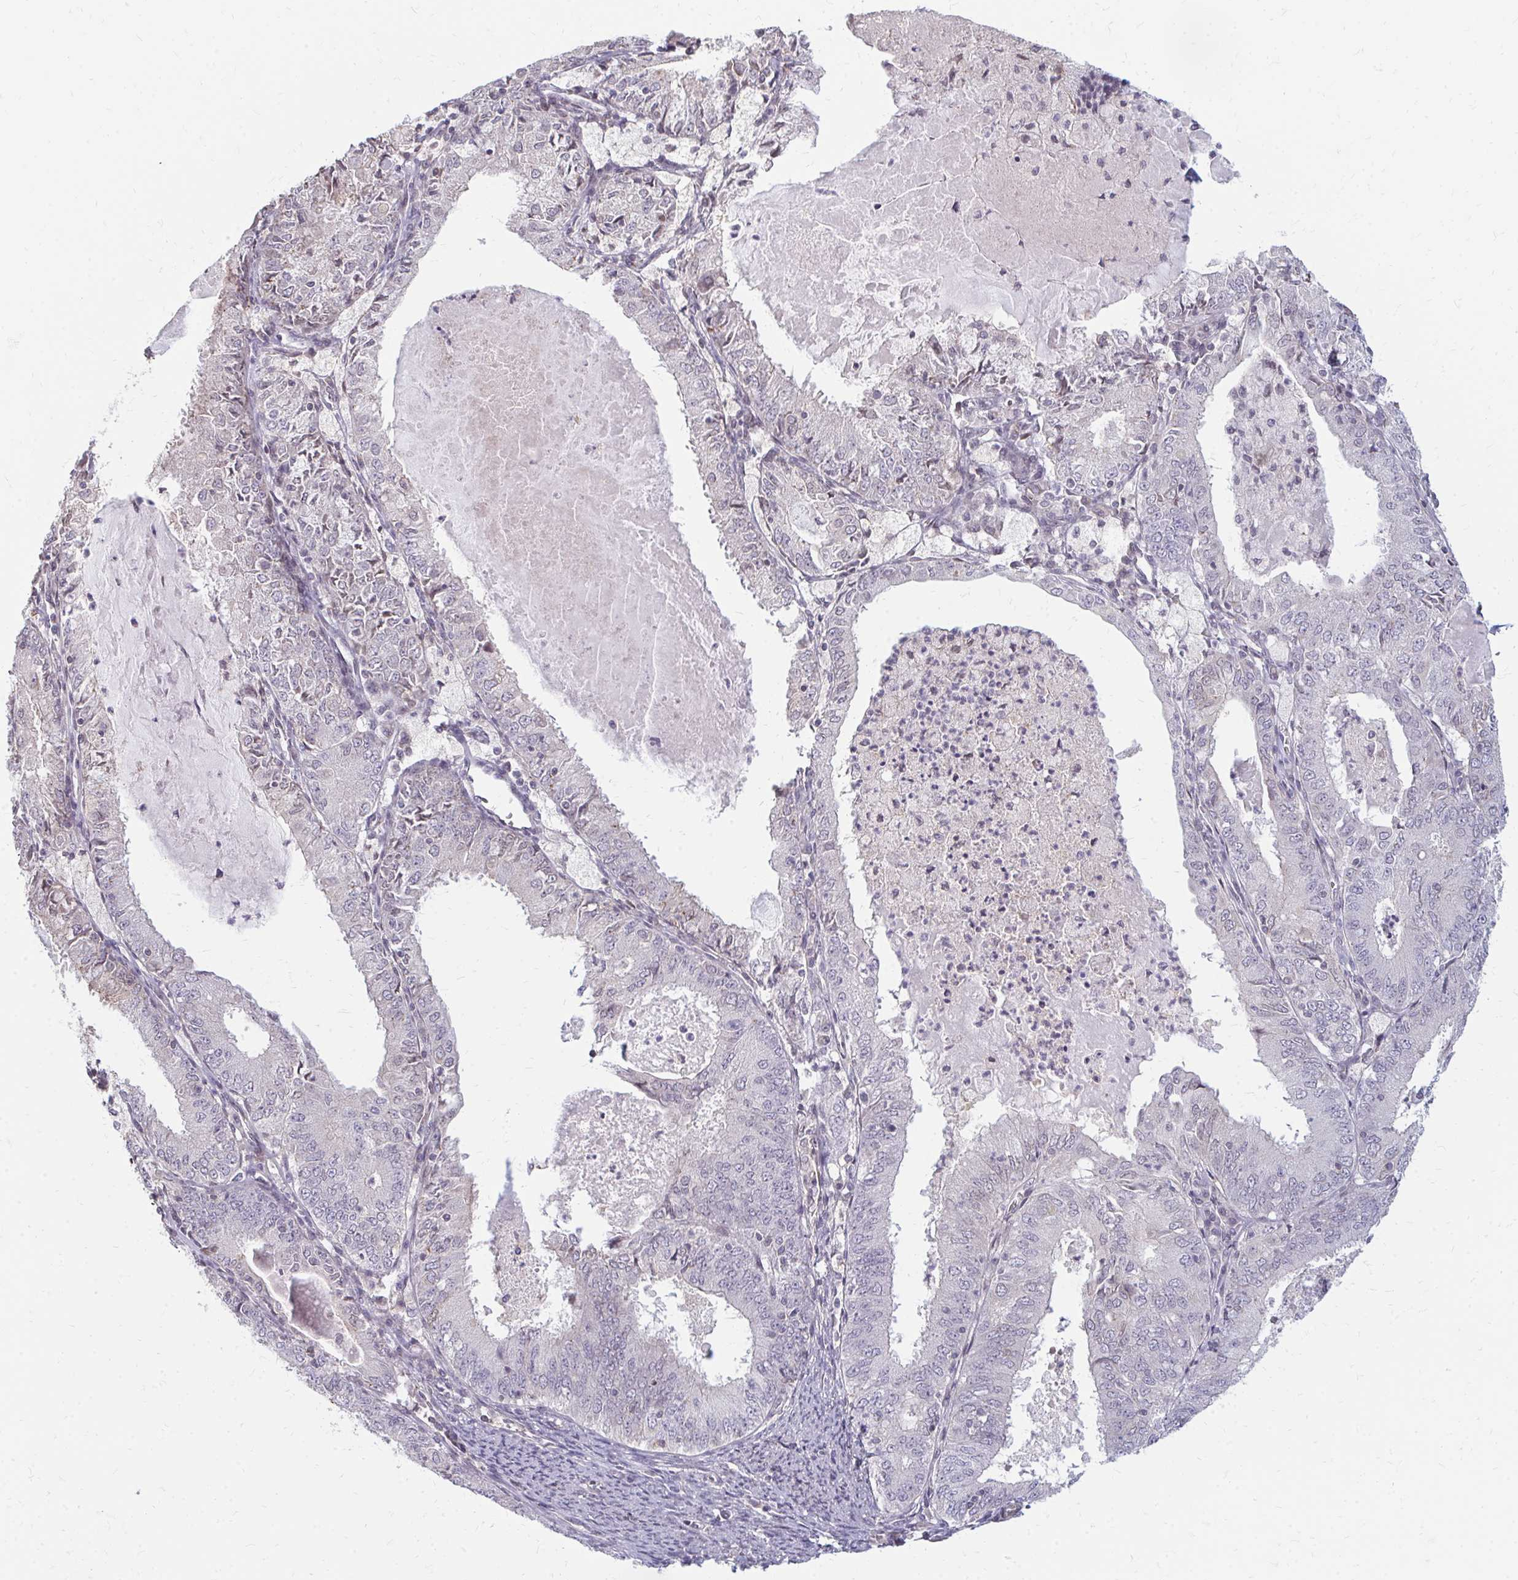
{"staining": {"intensity": "negative", "quantity": "none", "location": "none"}, "tissue": "endometrial cancer", "cell_type": "Tumor cells", "image_type": "cancer", "snomed": [{"axis": "morphology", "description": "Adenocarcinoma, NOS"}, {"axis": "topography", "description": "Endometrium"}], "caption": "Immunohistochemistry image of human endometrial adenocarcinoma stained for a protein (brown), which exhibits no expression in tumor cells.", "gene": "GPC5", "patient": {"sex": "female", "age": 57}}